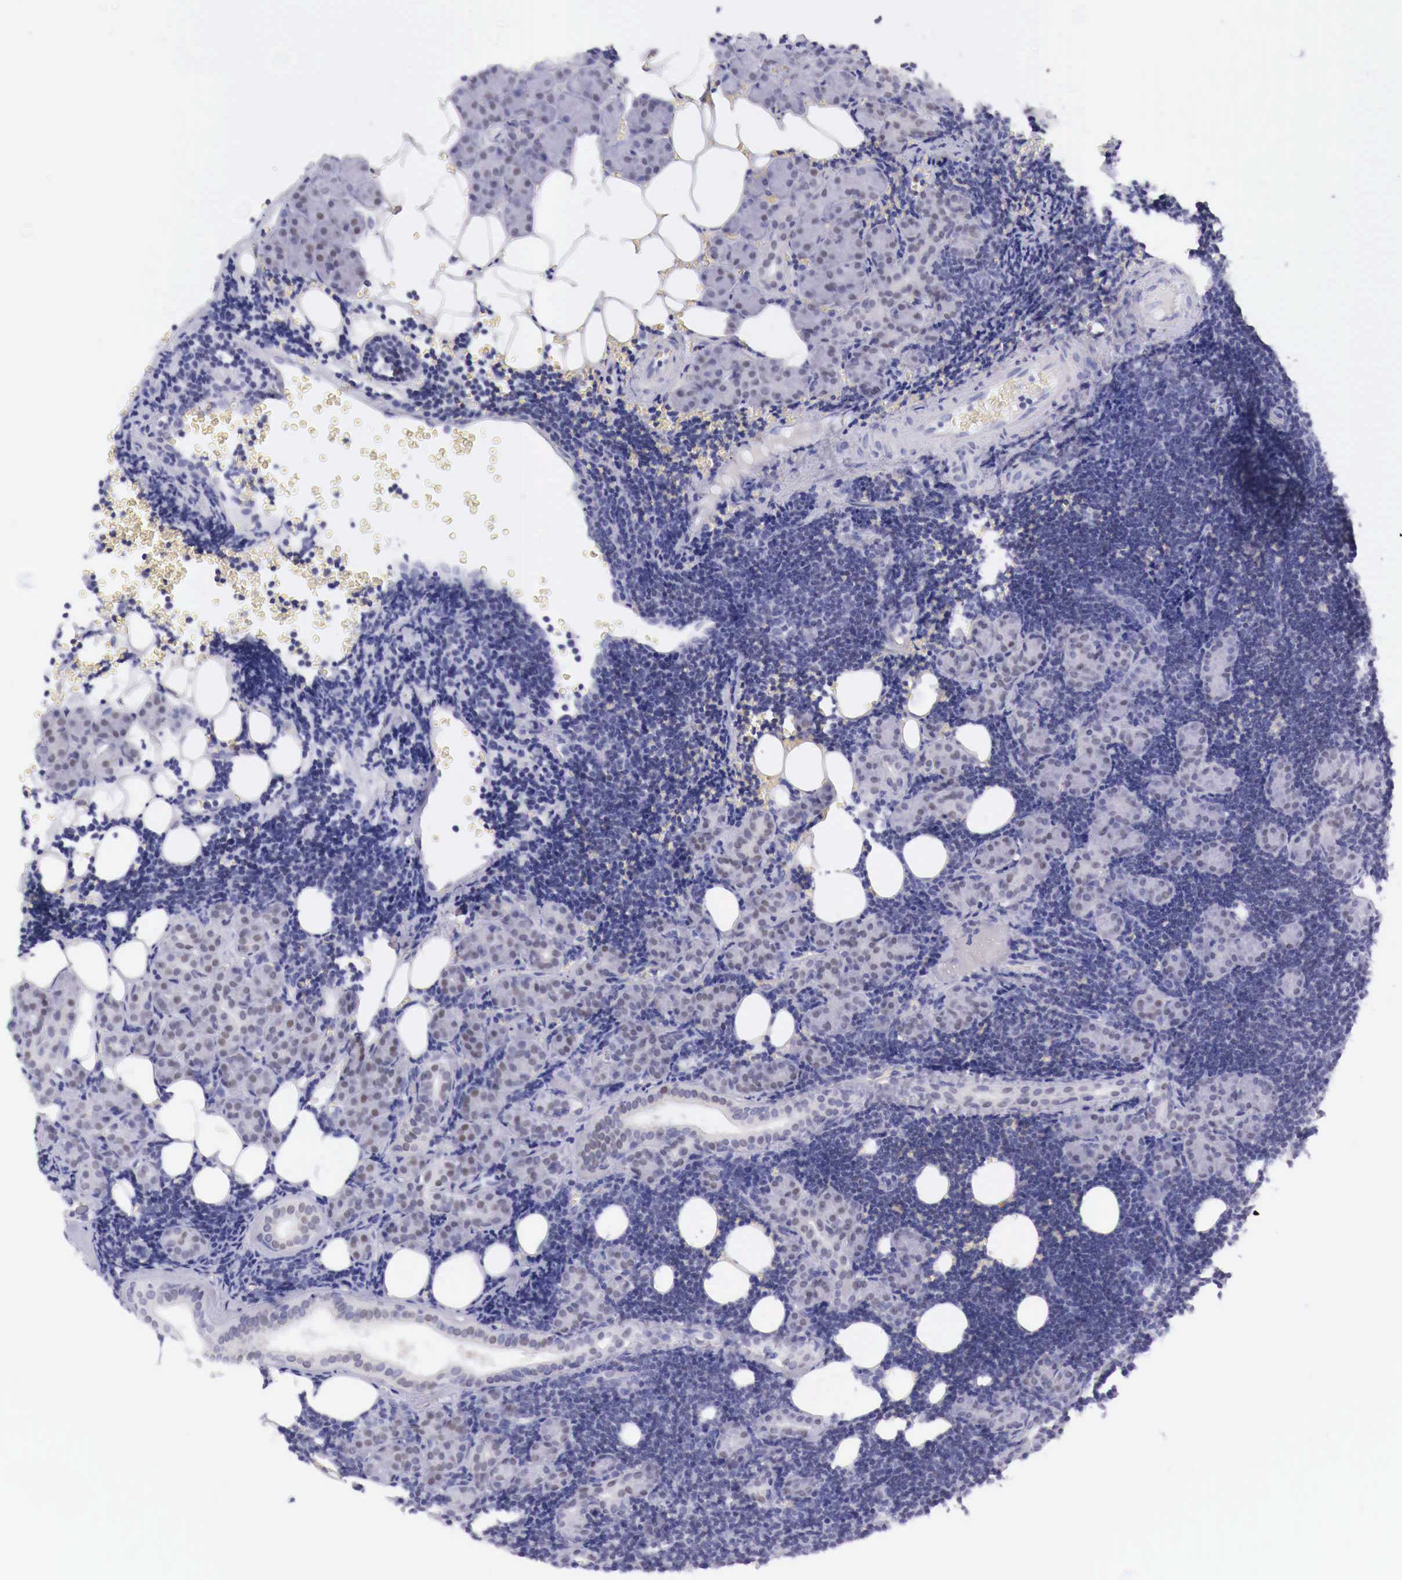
{"staining": {"intensity": "negative", "quantity": "none", "location": "none"}, "tissue": "lymphoma", "cell_type": "Tumor cells", "image_type": "cancer", "snomed": [{"axis": "morphology", "description": "Malignant lymphoma, non-Hodgkin's type, Low grade"}, {"axis": "topography", "description": "Lymph node"}], "caption": "Protein analysis of malignant lymphoma, non-Hodgkin's type (low-grade) reveals no significant positivity in tumor cells. (DAB immunohistochemistry, high magnification).", "gene": "BCL6", "patient": {"sex": "male", "age": 57}}